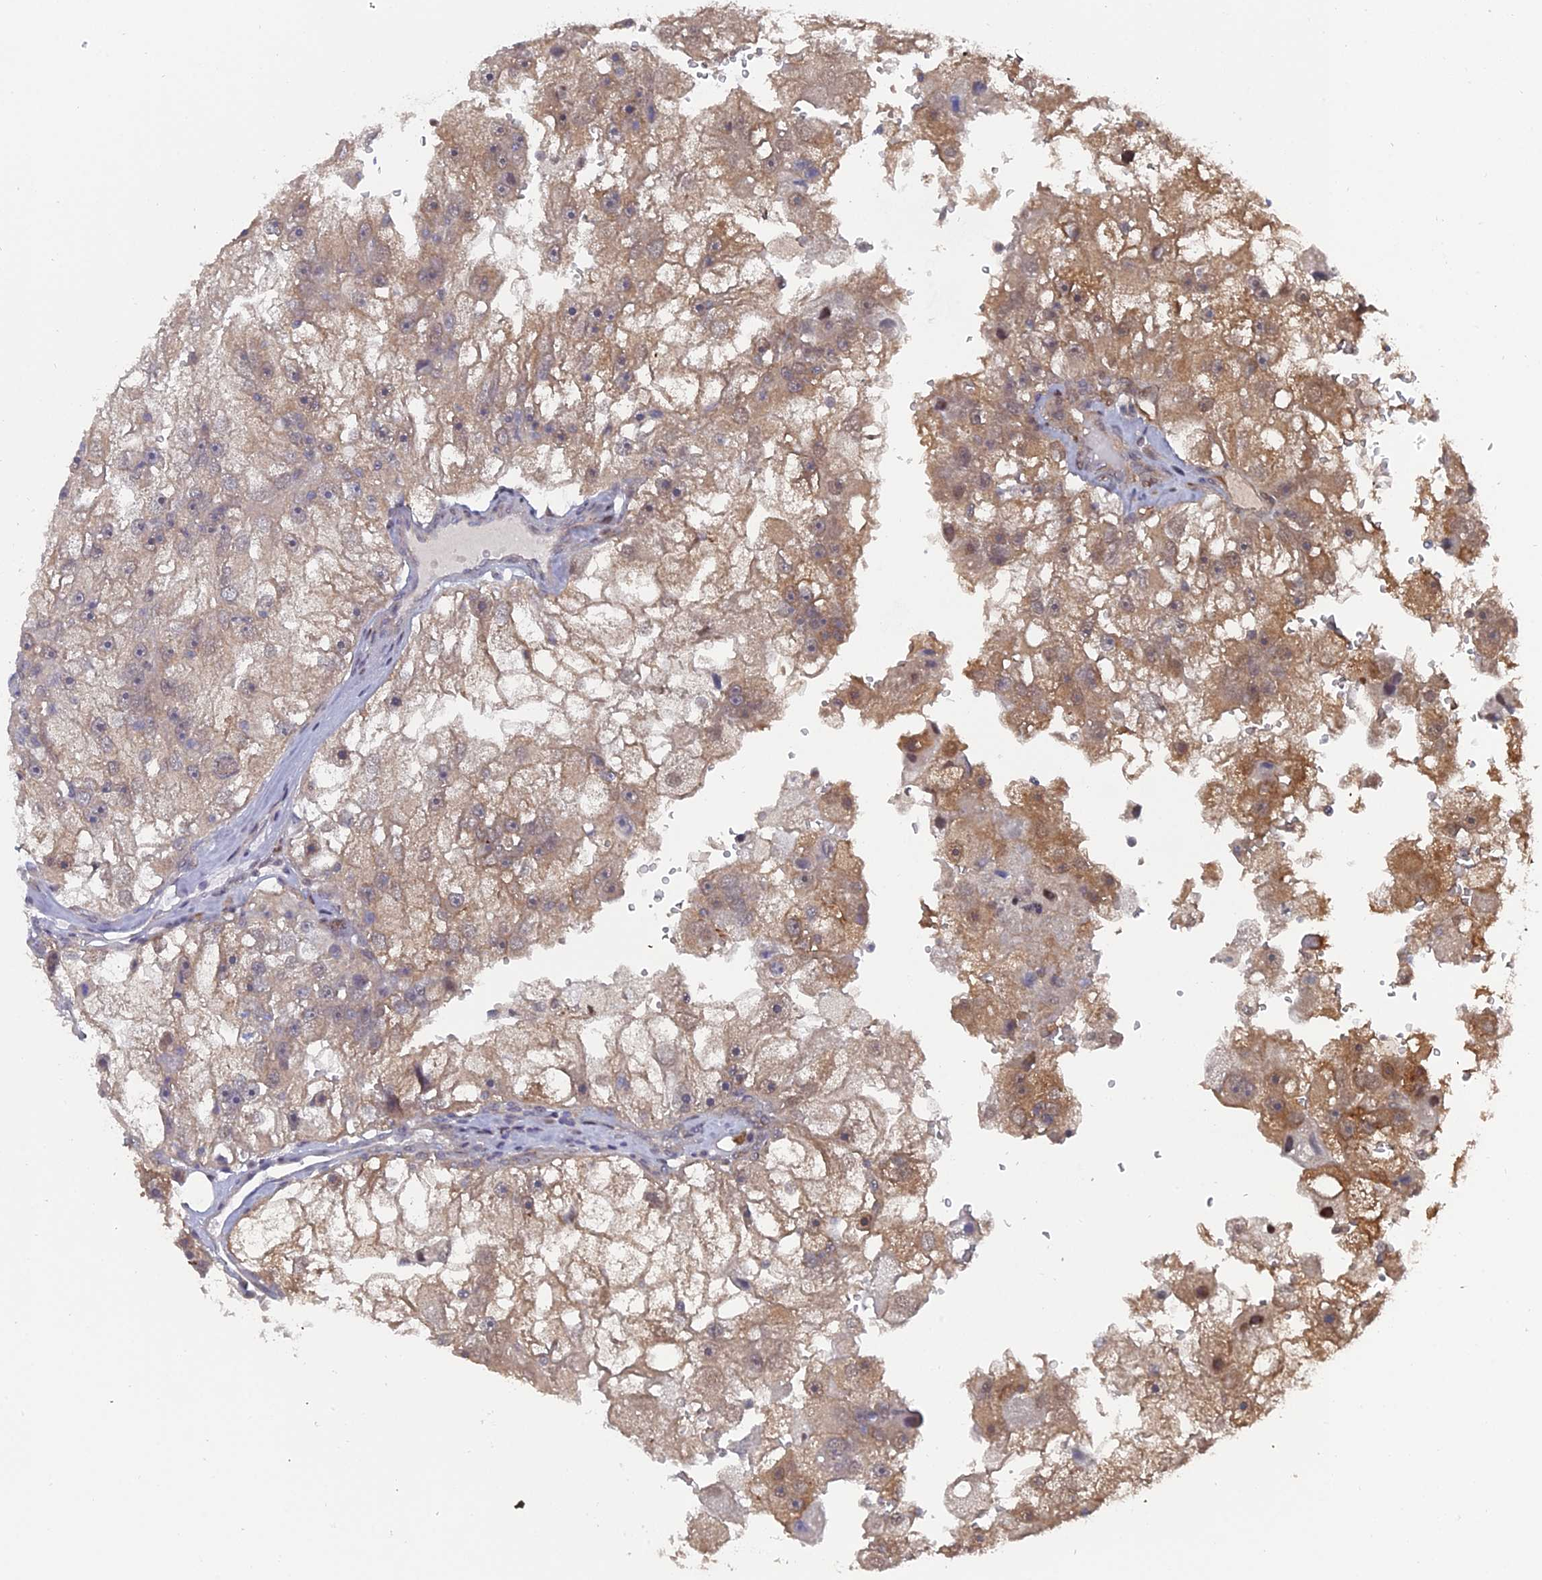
{"staining": {"intensity": "moderate", "quantity": "25%-75%", "location": "cytoplasmic/membranous"}, "tissue": "renal cancer", "cell_type": "Tumor cells", "image_type": "cancer", "snomed": [{"axis": "morphology", "description": "Adenocarcinoma, NOS"}, {"axis": "topography", "description": "Kidney"}], "caption": "Immunohistochemical staining of renal adenocarcinoma displays medium levels of moderate cytoplasmic/membranous protein positivity in about 25%-75% of tumor cells. (brown staining indicates protein expression, while blue staining denotes nuclei).", "gene": "UNC5D", "patient": {"sex": "male", "age": 63}}